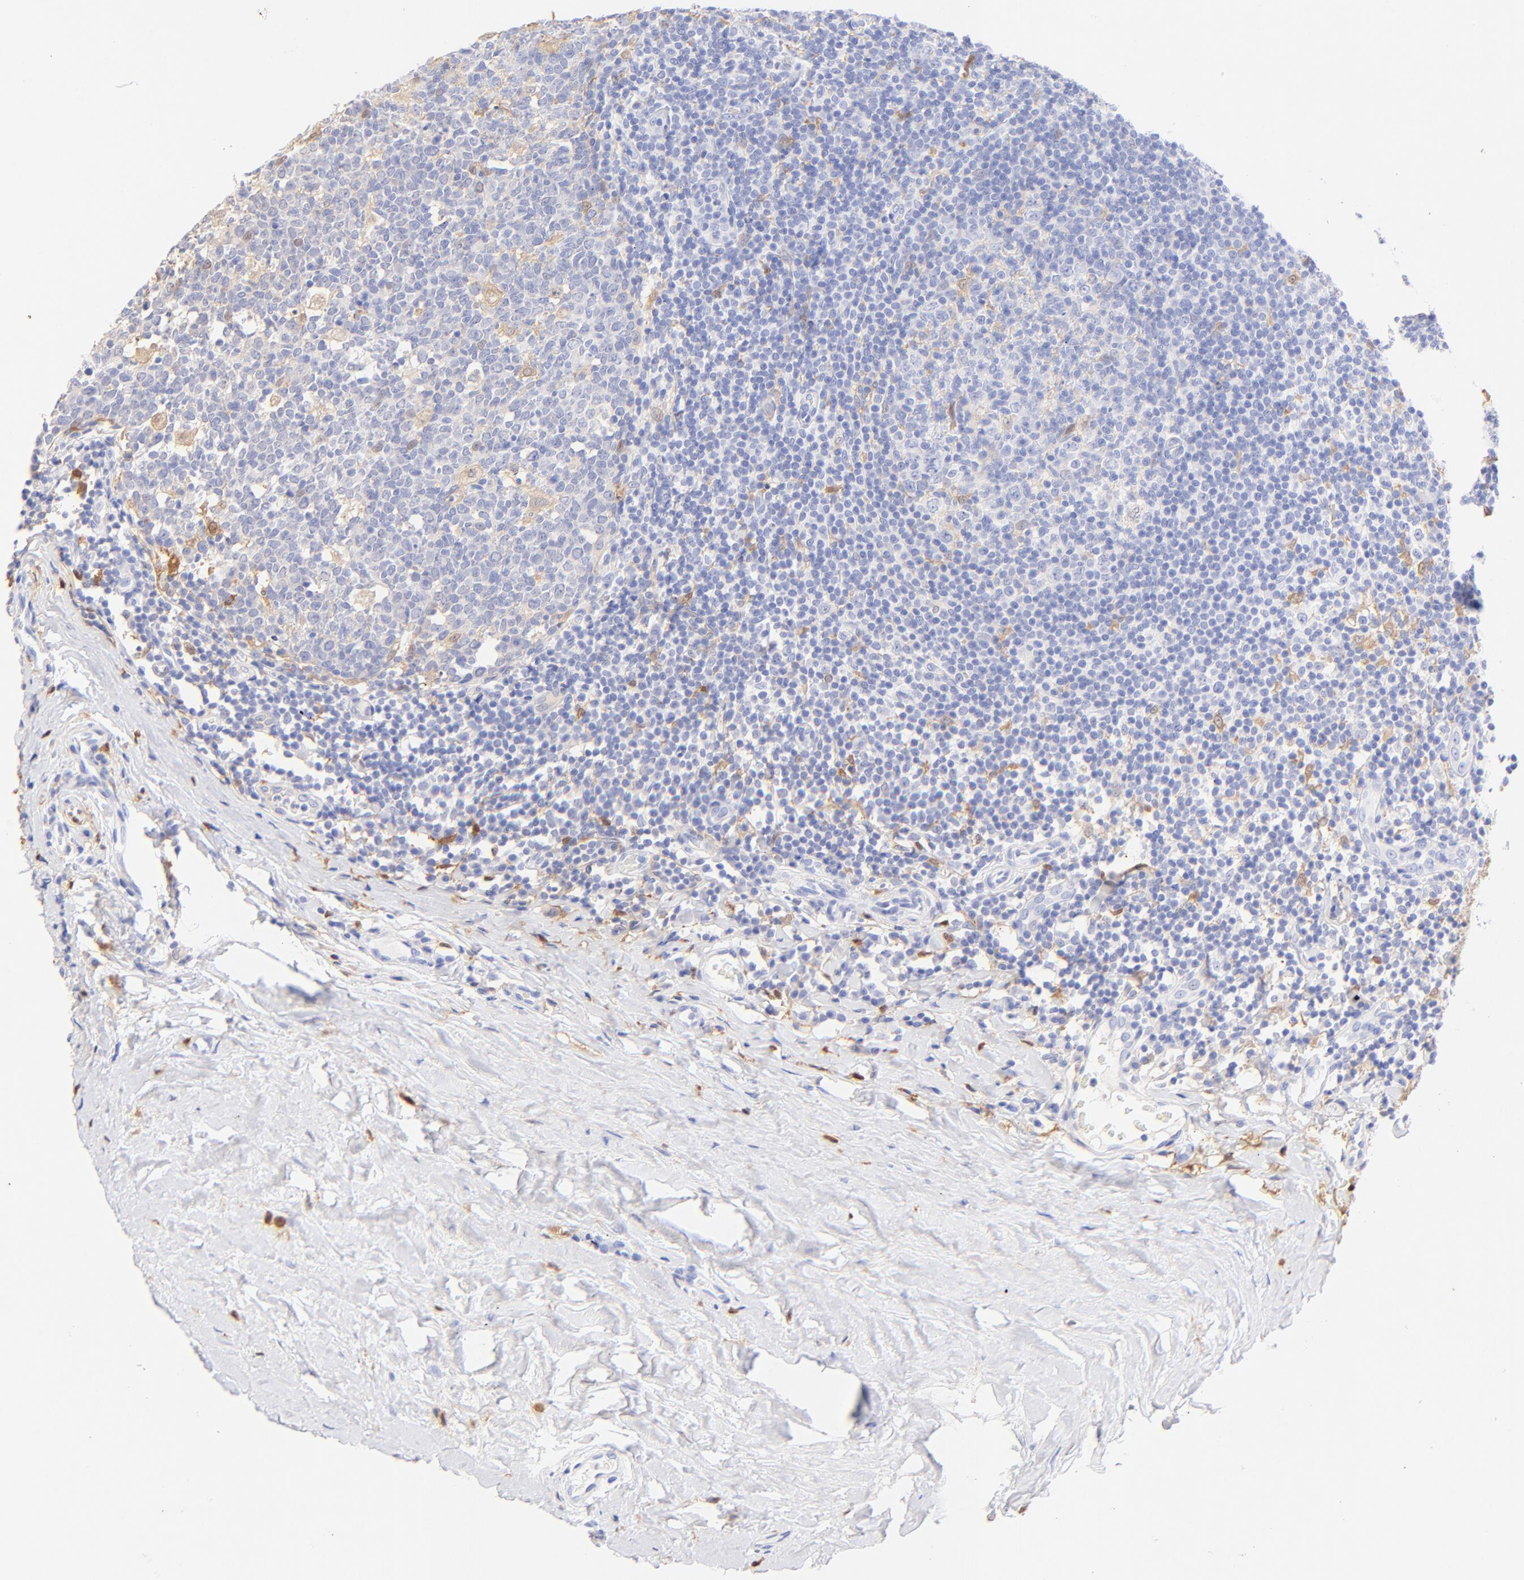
{"staining": {"intensity": "weak", "quantity": "<25%", "location": "cytoplasmic/membranous"}, "tissue": "tonsil", "cell_type": "Germinal center cells", "image_type": "normal", "snomed": [{"axis": "morphology", "description": "Normal tissue, NOS"}, {"axis": "topography", "description": "Tonsil"}], "caption": "High power microscopy micrograph of an immunohistochemistry image of normal tonsil, revealing no significant staining in germinal center cells.", "gene": "ALDH1A1", "patient": {"sex": "male", "age": 31}}